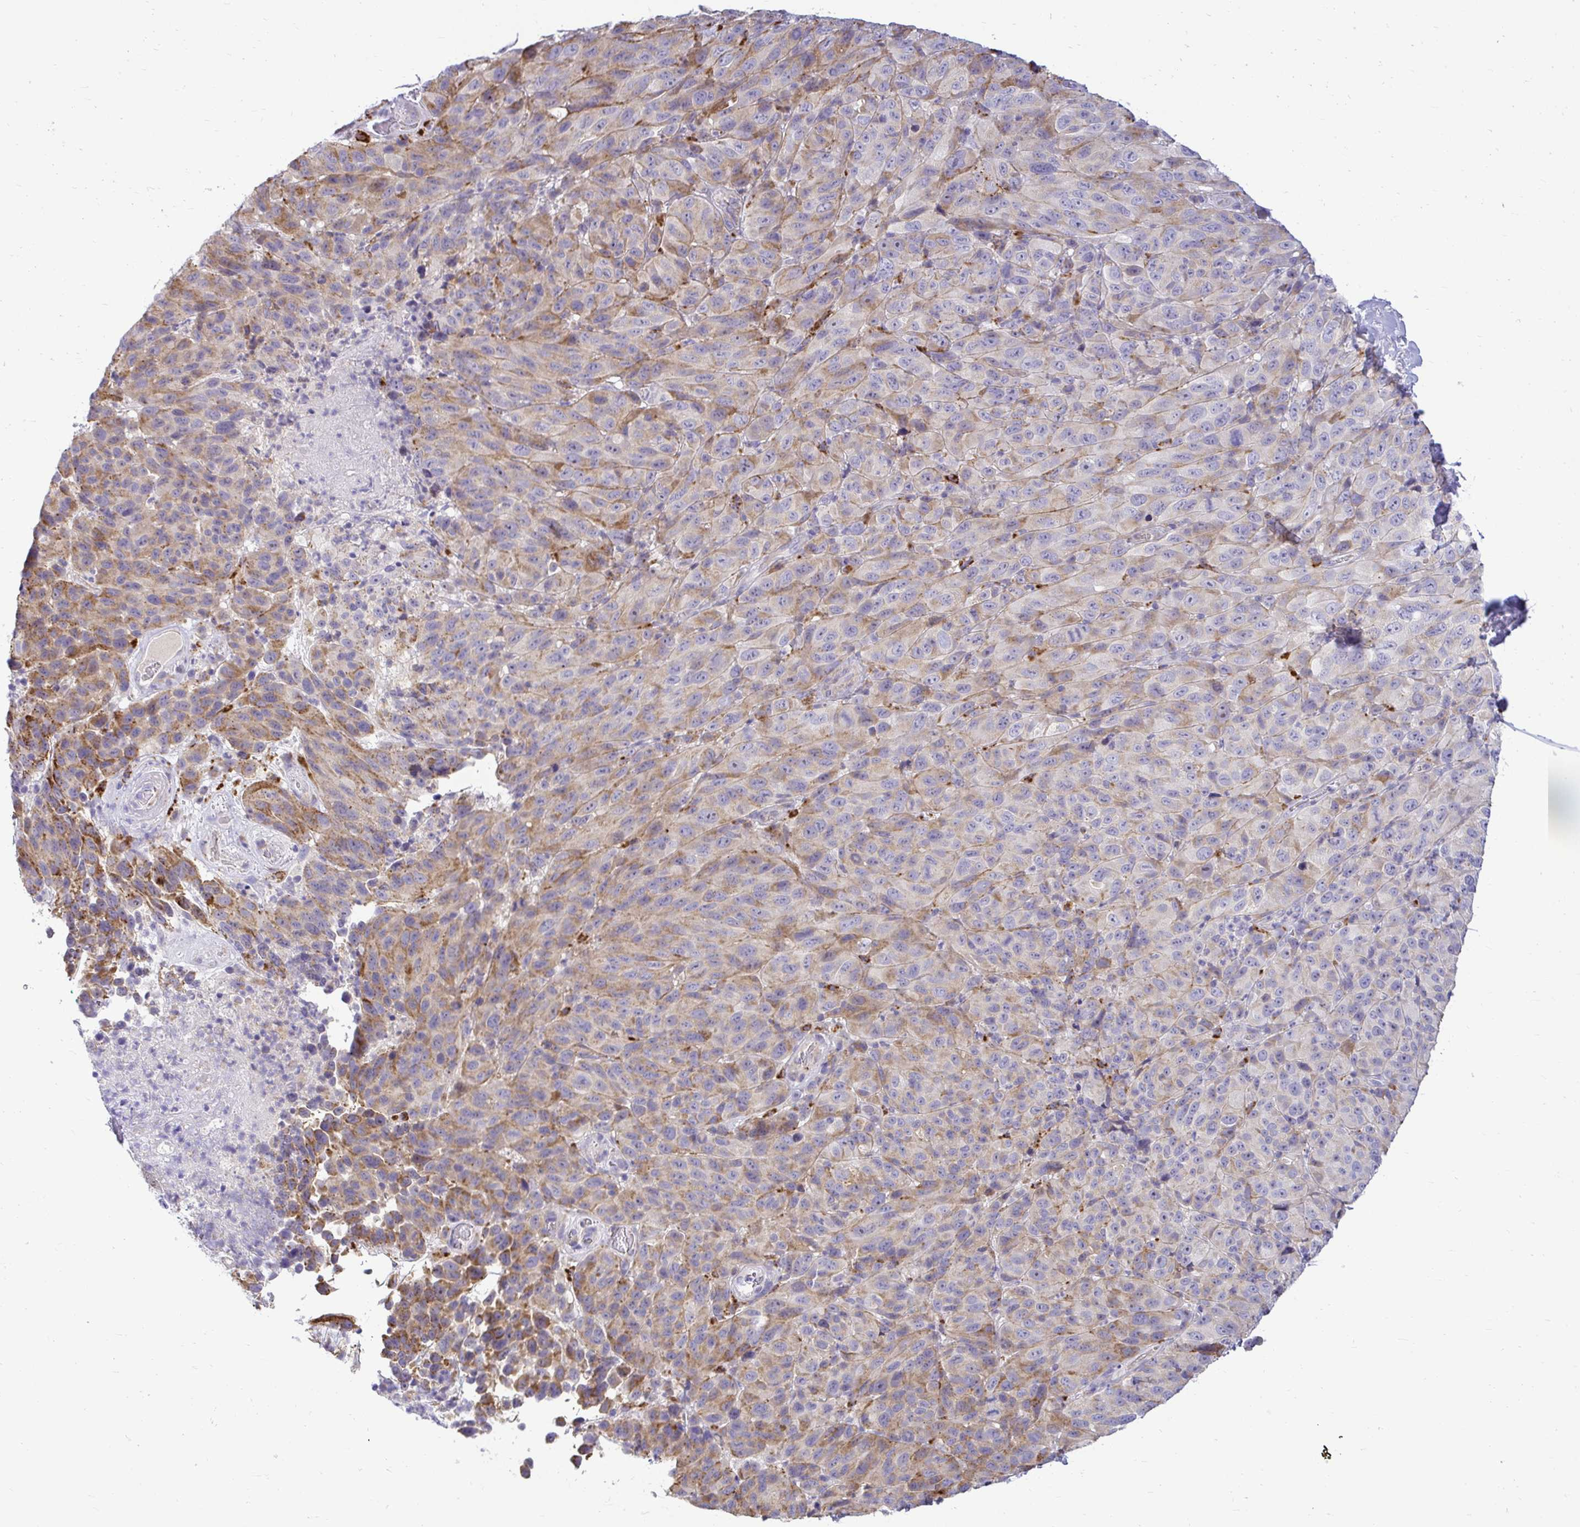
{"staining": {"intensity": "moderate", "quantity": "25%-75%", "location": "cytoplasmic/membranous"}, "tissue": "melanoma", "cell_type": "Tumor cells", "image_type": "cancer", "snomed": [{"axis": "morphology", "description": "Malignant melanoma, NOS"}, {"axis": "topography", "description": "Skin"}], "caption": "This micrograph exhibits IHC staining of human malignant melanoma, with medium moderate cytoplasmic/membranous expression in about 25%-75% of tumor cells.", "gene": "PKN3", "patient": {"sex": "male", "age": 85}}